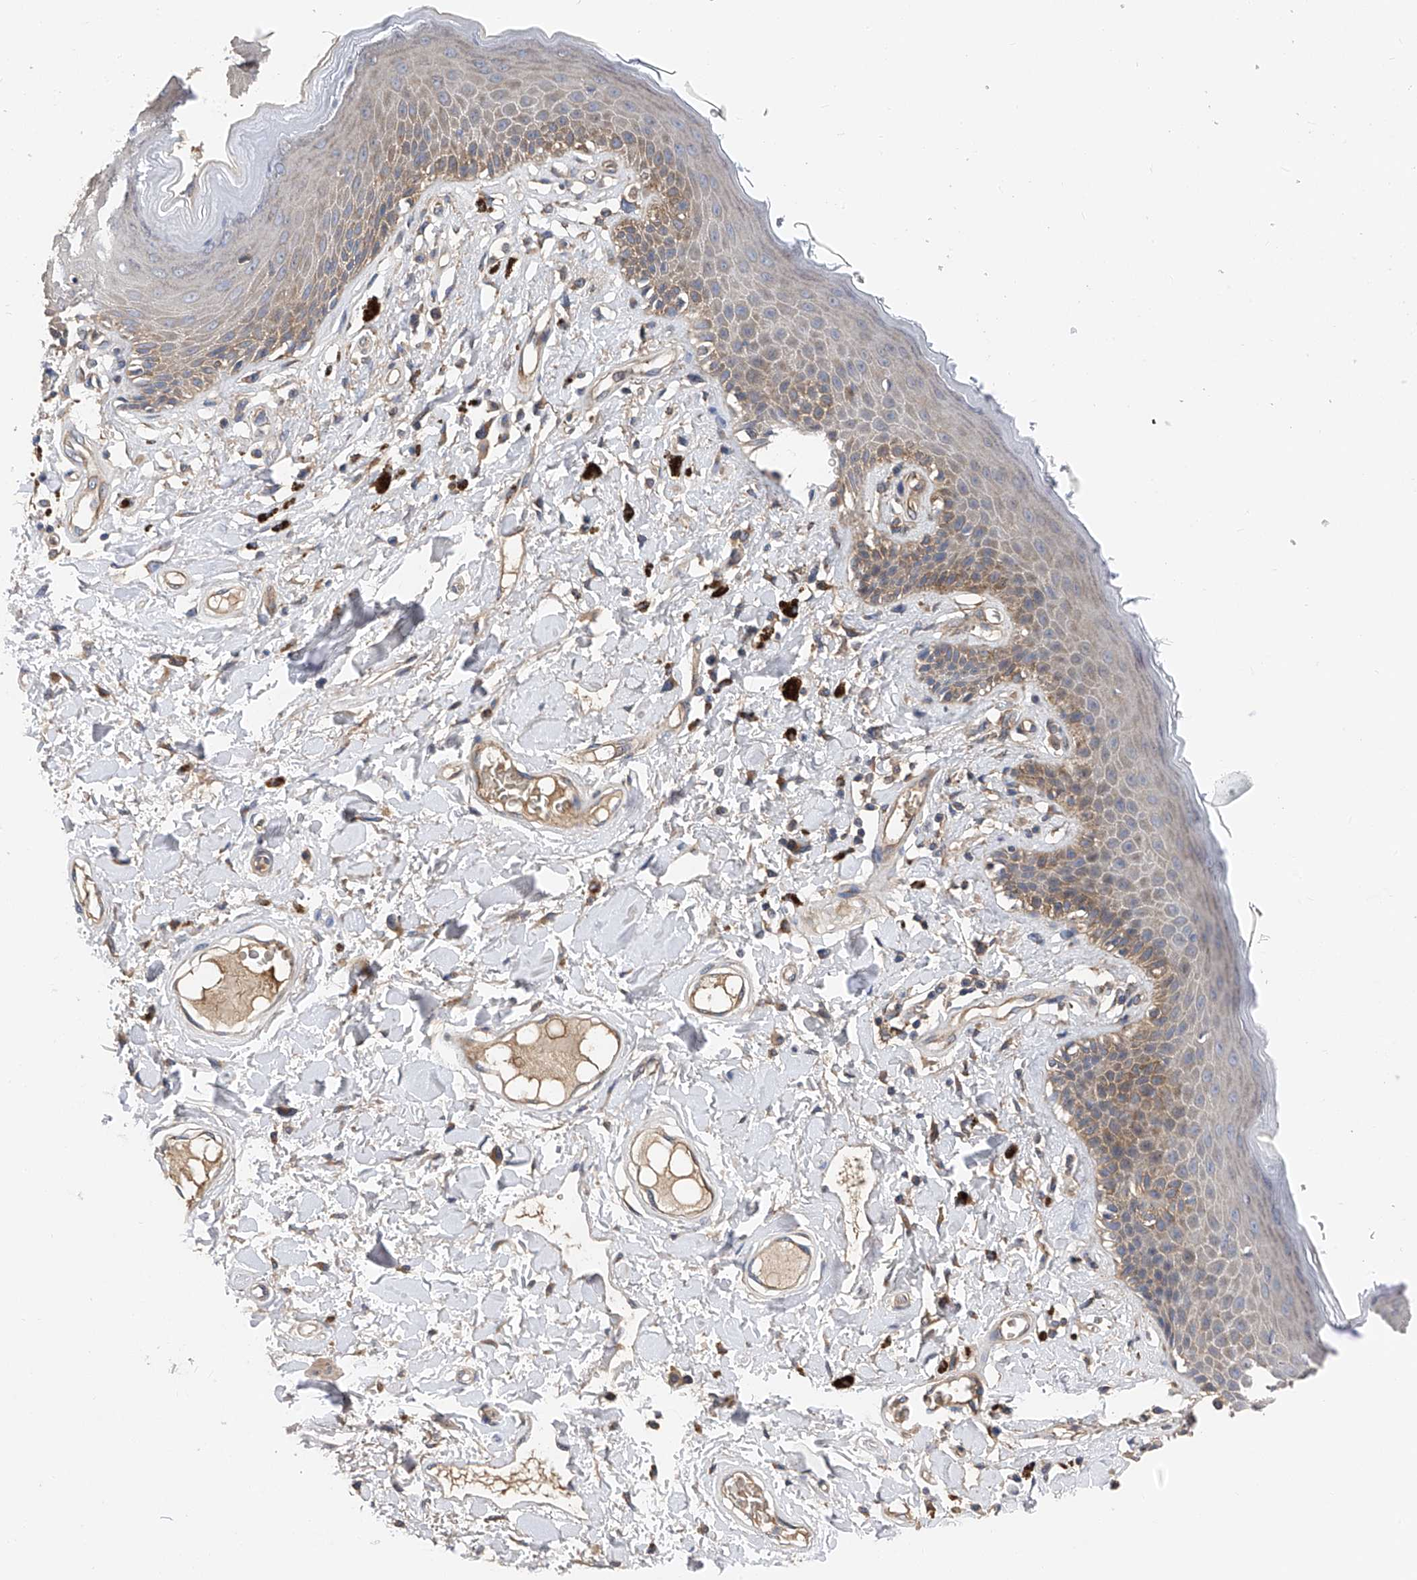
{"staining": {"intensity": "moderate", "quantity": "25%-75%", "location": "cytoplasmic/membranous"}, "tissue": "skin", "cell_type": "Epidermal cells", "image_type": "normal", "snomed": [{"axis": "morphology", "description": "Normal tissue, NOS"}, {"axis": "topography", "description": "Anal"}], "caption": "Normal skin was stained to show a protein in brown. There is medium levels of moderate cytoplasmic/membranous staining in approximately 25%-75% of epidermal cells.", "gene": "PTK2", "patient": {"sex": "female", "age": 78}}